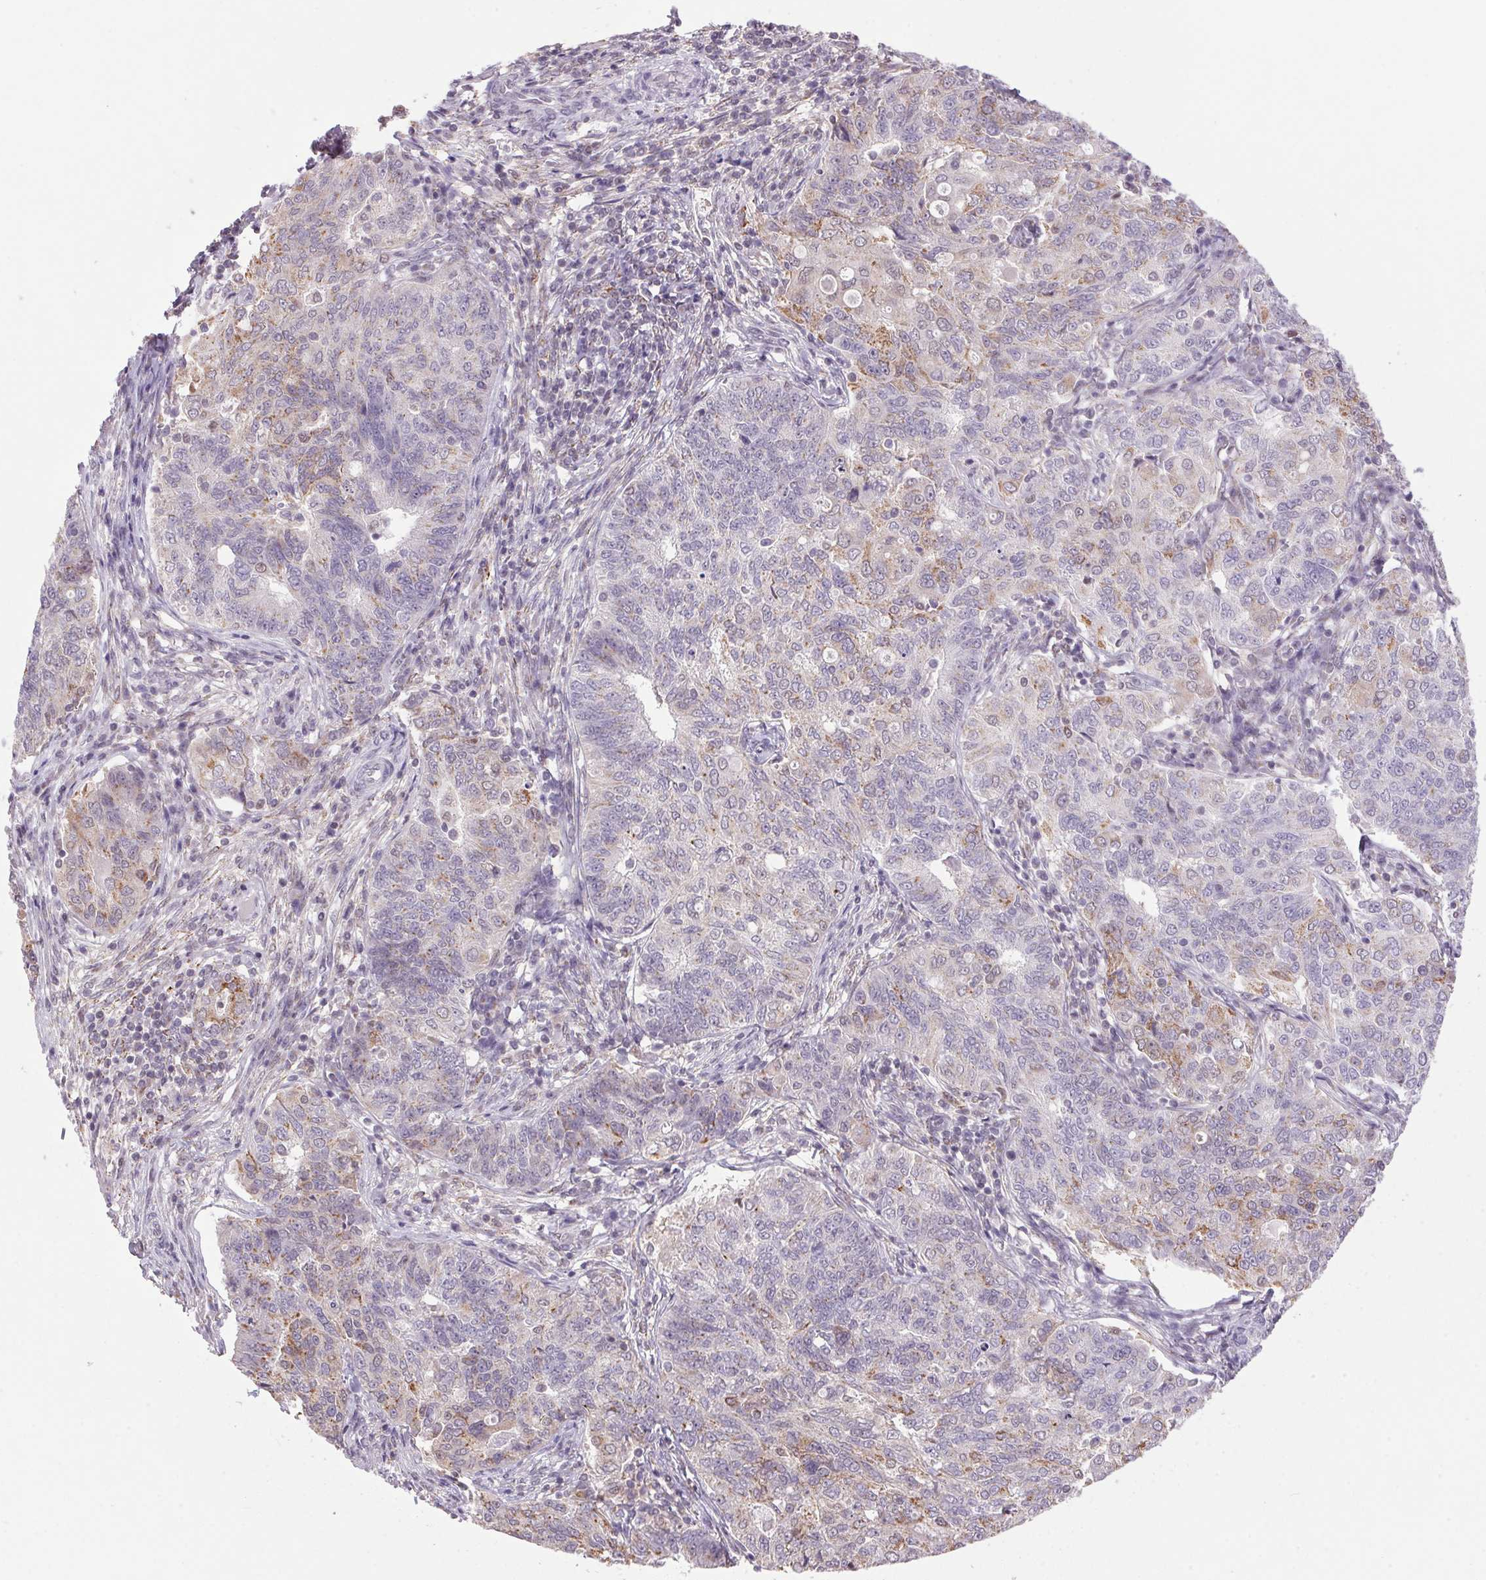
{"staining": {"intensity": "weak", "quantity": "25%-75%", "location": "cytoplasmic/membranous"}, "tissue": "endometrial cancer", "cell_type": "Tumor cells", "image_type": "cancer", "snomed": [{"axis": "morphology", "description": "Adenocarcinoma, NOS"}, {"axis": "topography", "description": "Endometrium"}], "caption": "Protein expression analysis of endometrial cancer reveals weak cytoplasmic/membranous positivity in approximately 25%-75% of tumor cells.", "gene": "AKR1E2", "patient": {"sex": "female", "age": 43}}